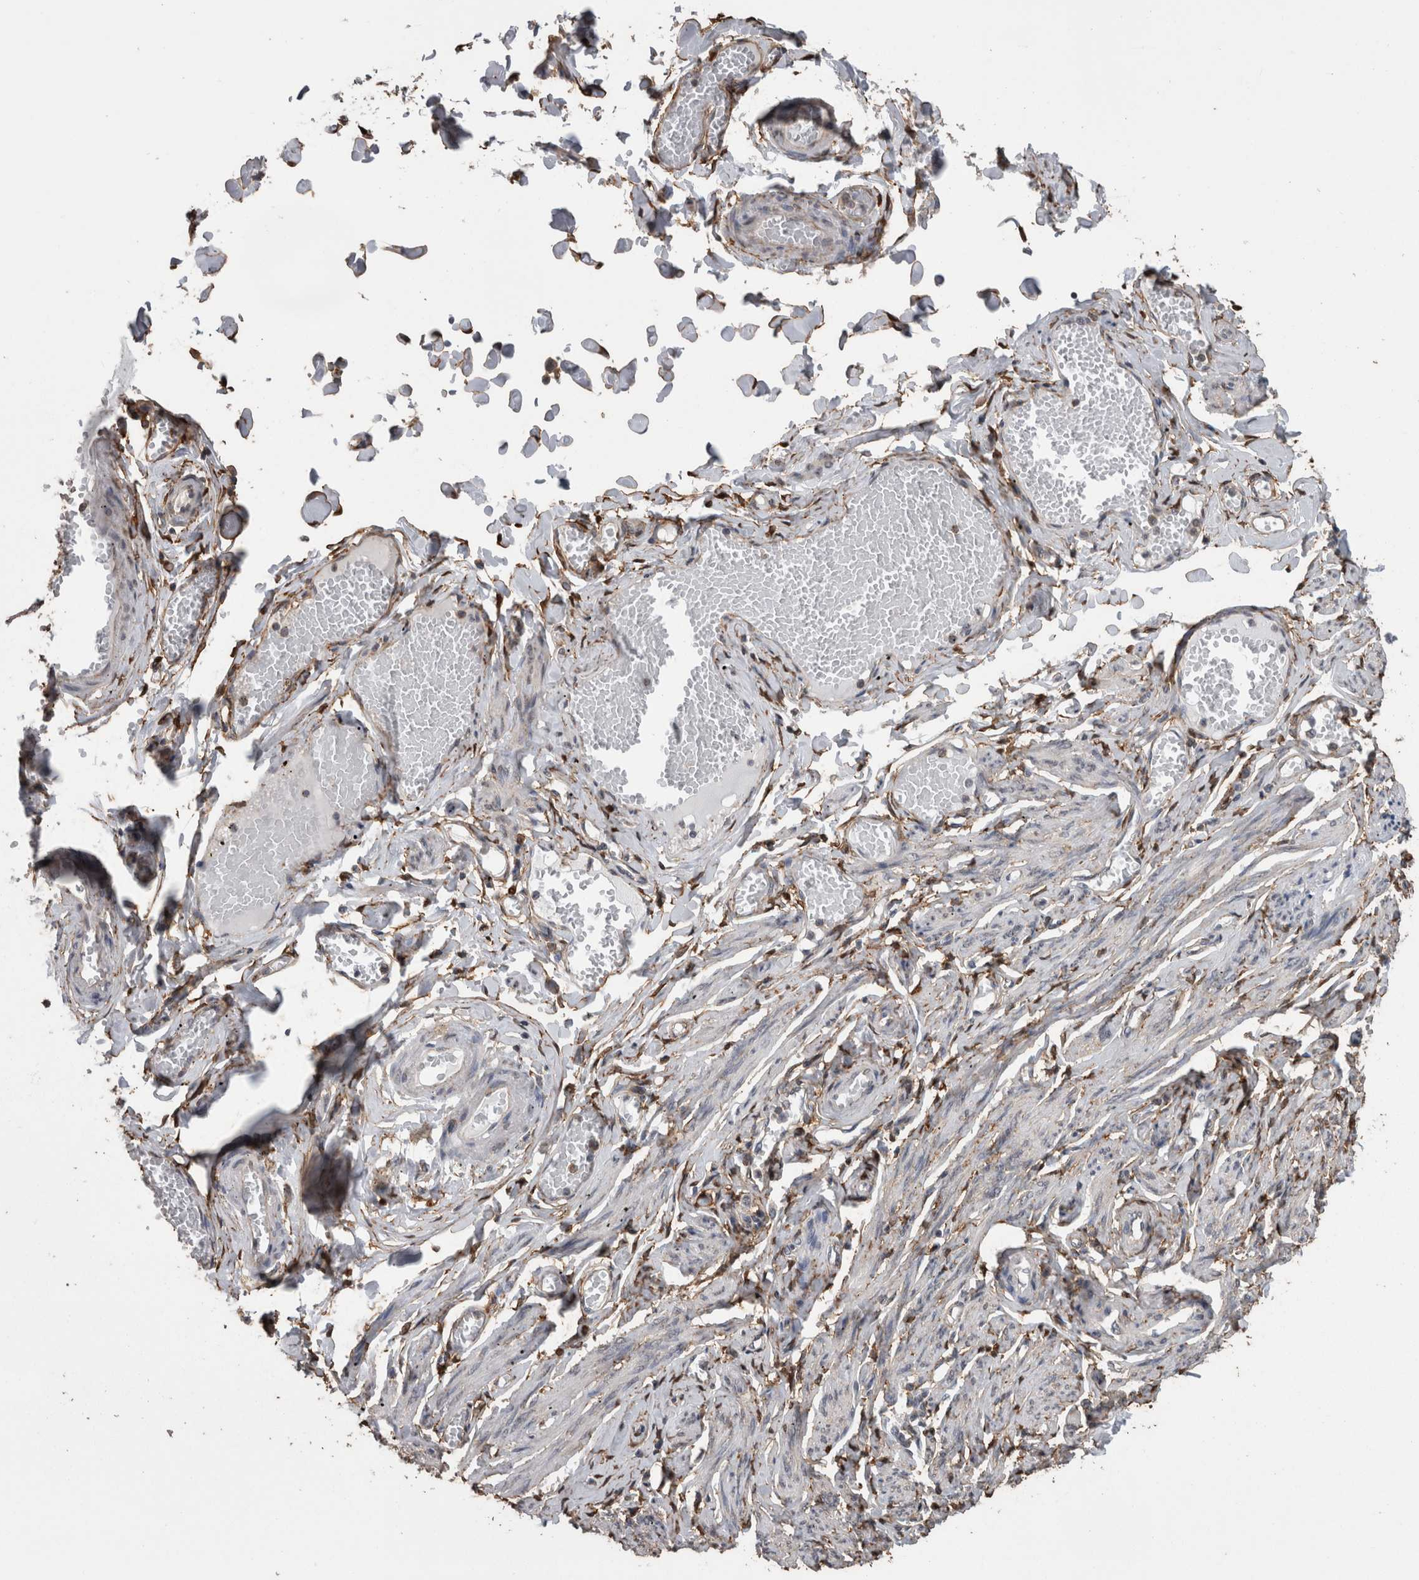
{"staining": {"intensity": "strong", "quantity": ">75%", "location": "cytoplasmic/membranous"}, "tissue": "adipose tissue", "cell_type": "Adipocytes", "image_type": "normal", "snomed": [{"axis": "morphology", "description": "Normal tissue, NOS"}, {"axis": "topography", "description": "Vascular tissue"}, {"axis": "topography", "description": "Fallopian tube"}, {"axis": "topography", "description": "Ovary"}], "caption": "Immunohistochemical staining of normal human adipose tissue exhibits high levels of strong cytoplasmic/membranous expression in approximately >75% of adipocytes.", "gene": "DDX6", "patient": {"sex": "female", "age": 67}}